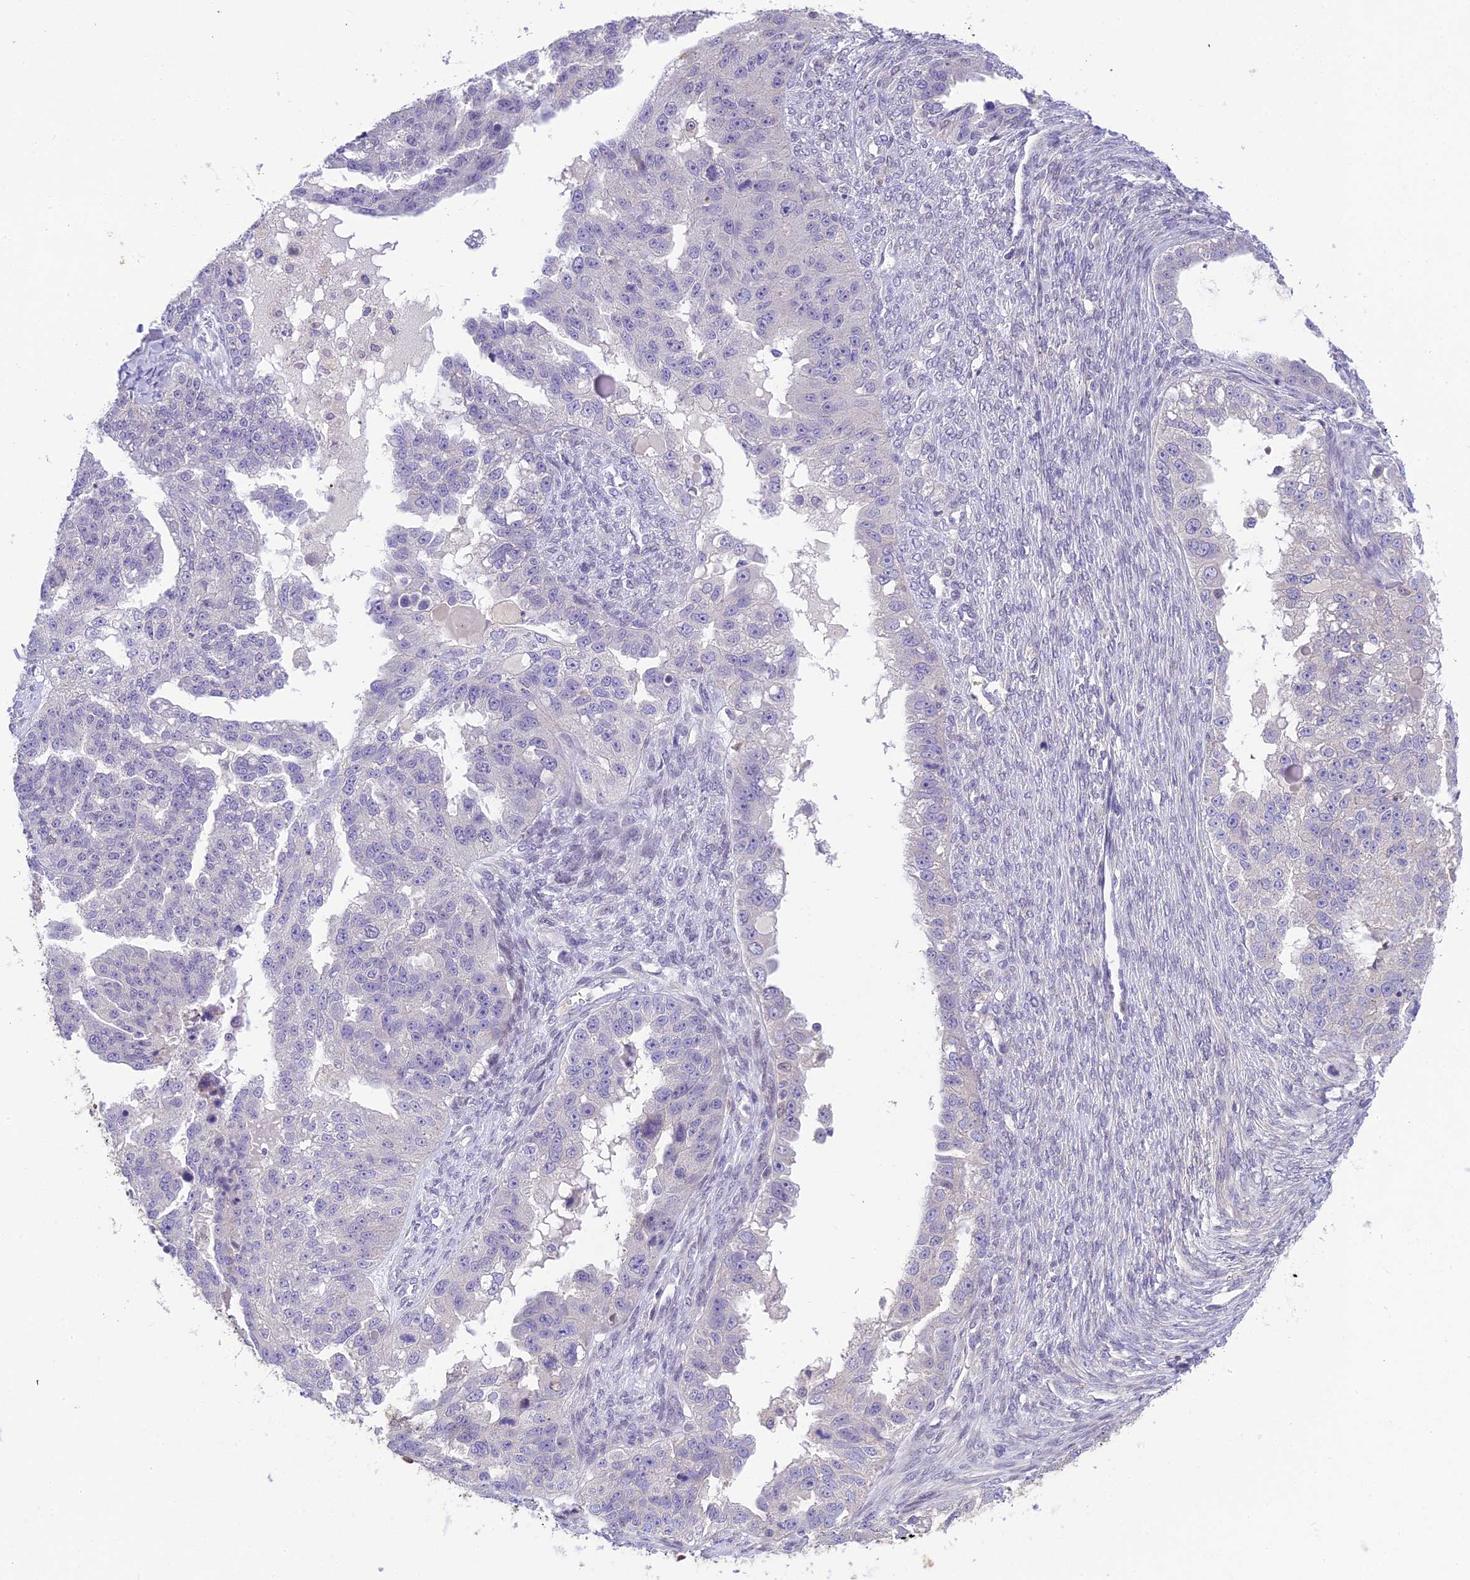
{"staining": {"intensity": "negative", "quantity": "none", "location": "none"}, "tissue": "ovarian cancer", "cell_type": "Tumor cells", "image_type": "cancer", "snomed": [{"axis": "morphology", "description": "Cystadenocarcinoma, serous, NOS"}, {"axis": "topography", "description": "Ovary"}], "caption": "Immunohistochemistry (IHC) micrograph of ovarian cancer (serous cystadenocarcinoma) stained for a protein (brown), which exhibits no staining in tumor cells.", "gene": "BMT2", "patient": {"sex": "female", "age": 58}}